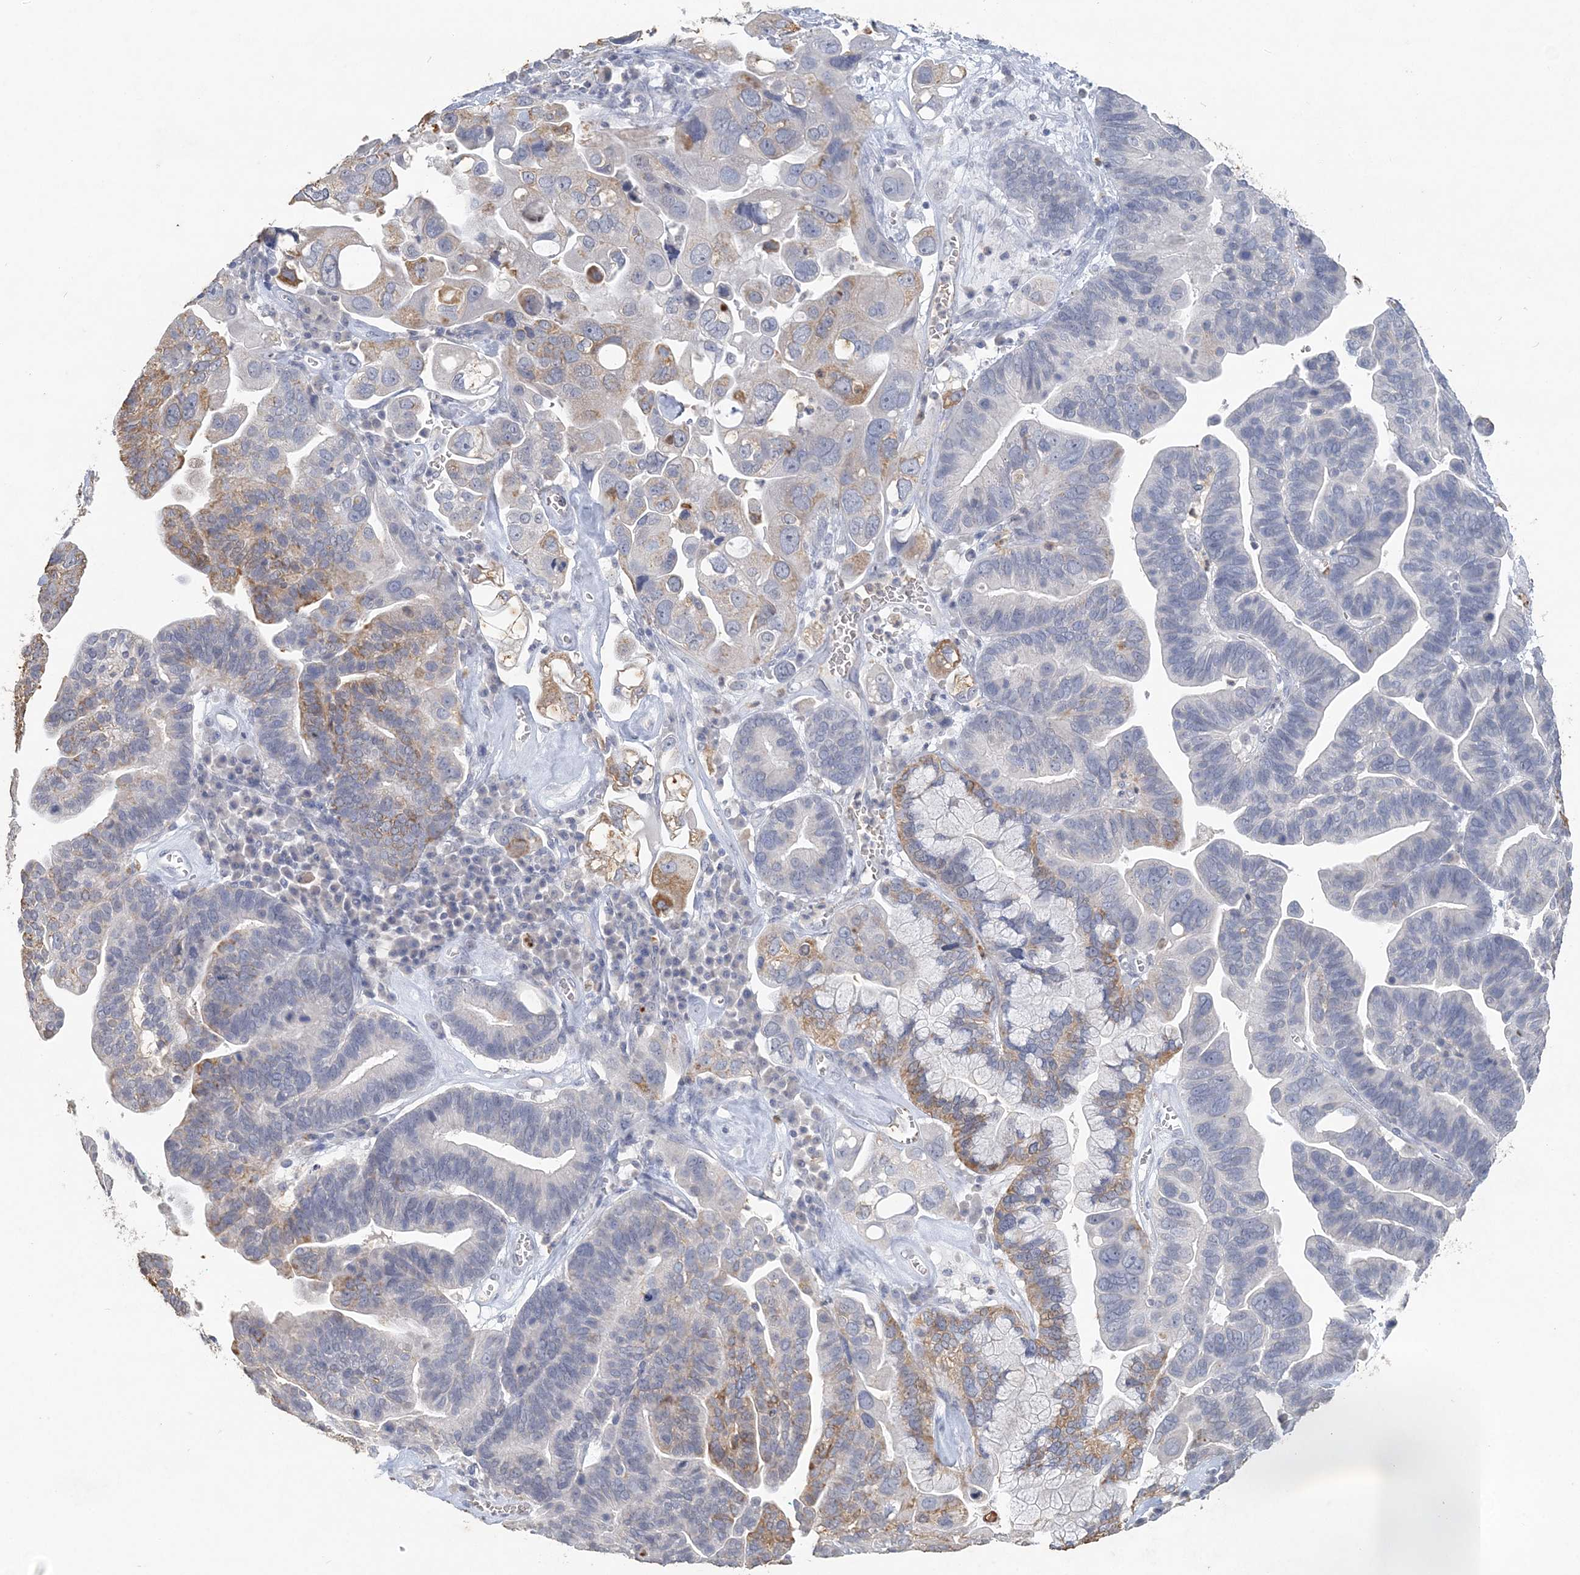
{"staining": {"intensity": "moderate", "quantity": "<25%", "location": "cytoplasmic/membranous"}, "tissue": "ovarian cancer", "cell_type": "Tumor cells", "image_type": "cancer", "snomed": [{"axis": "morphology", "description": "Cystadenocarcinoma, serous, NOS"}, {"axis": "topography", "description": "Ovary"}], "caption": "Protein expression analysis of ovarian cancer (serous cystadenocarcinoma) demonstrates moderate cytoplasmic/membranous expression in approximately <25% of tumor cells.", "gene": "PDCD1", "patient": {"sex": "female", "age": 56}}